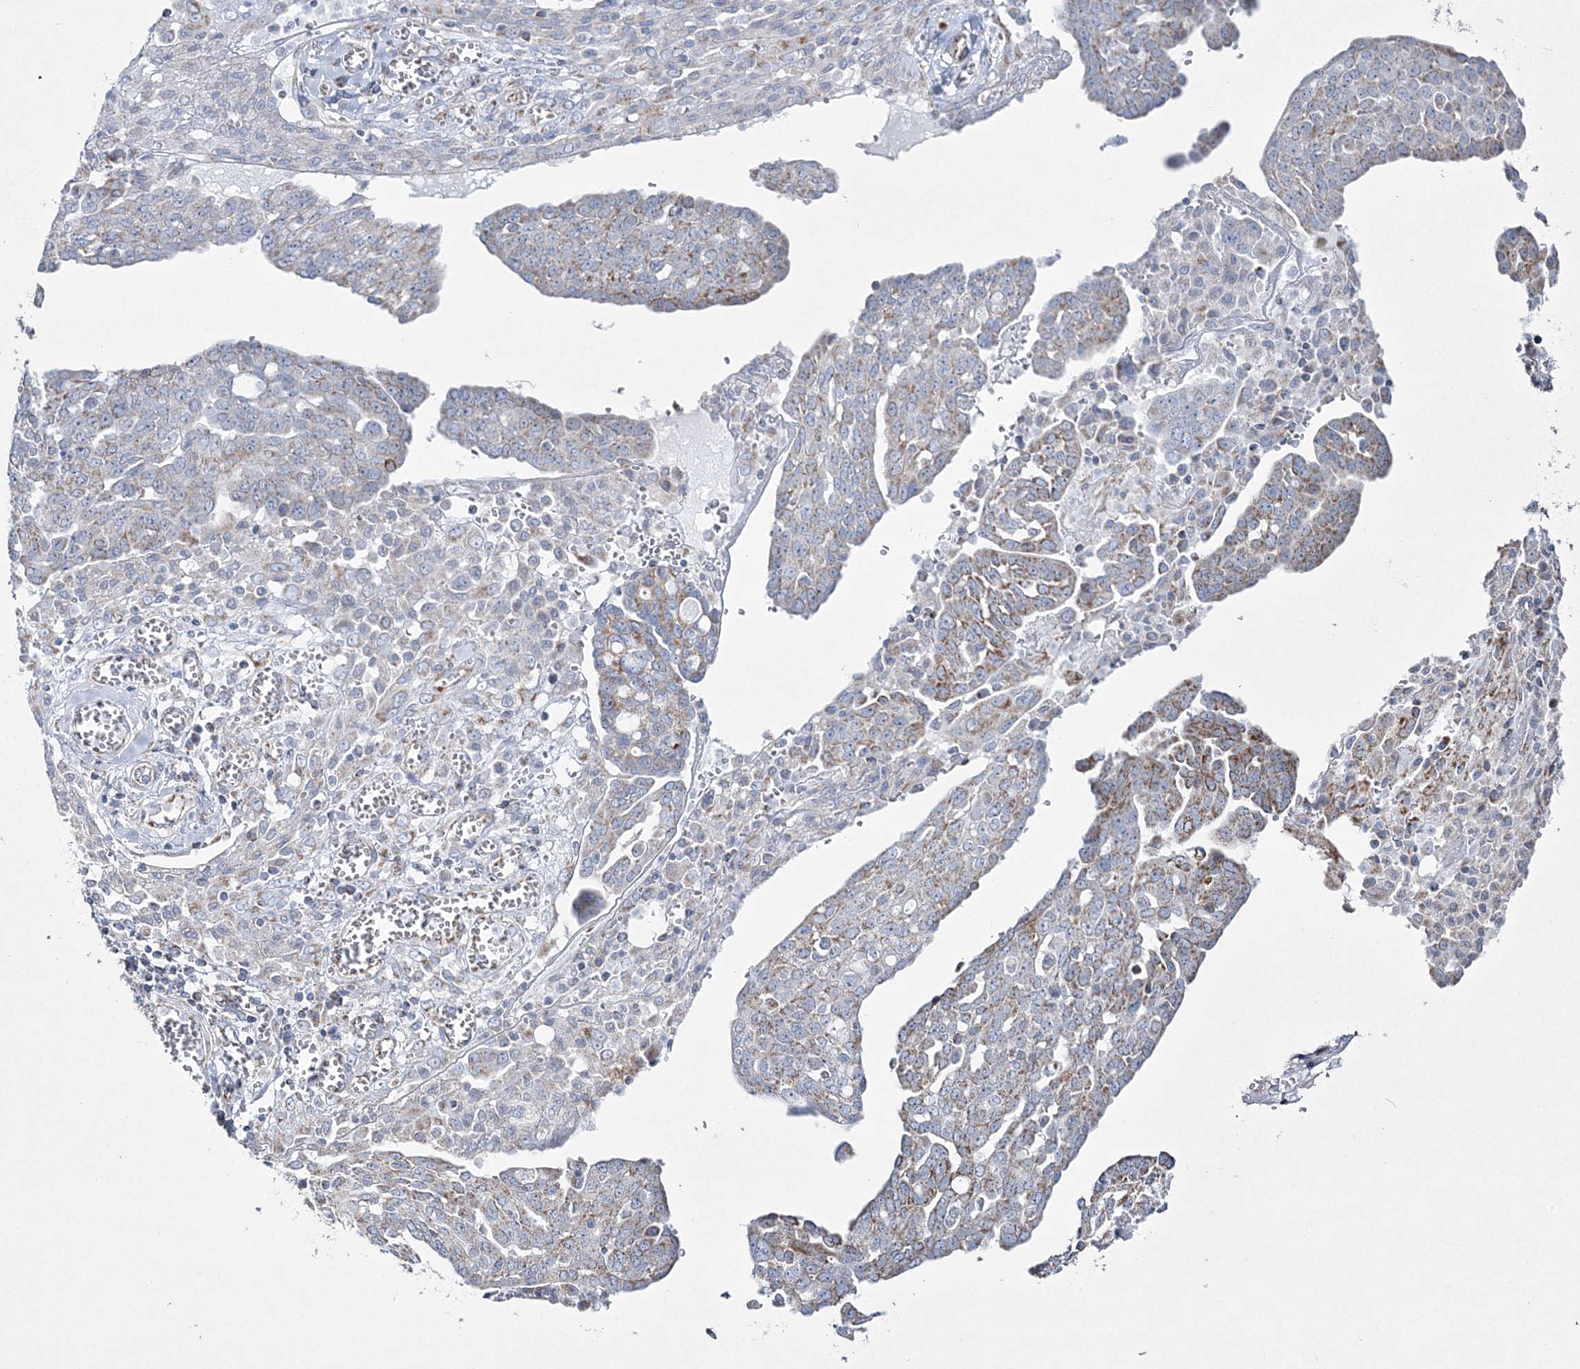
{"staining": {"intensity": "moderate", "quantity": "<25%", "location": "cytoplasmic/membranous"}, "tissue": "ovarian cancer", "cell_type": "Tumor cells", "image_type": "cancer", "snomed": [{"axis": "morphology", "description": "Cystadenocarcinoma, serous, NOS"}, {"axis": "topography", "description": "Soft tissue"}, {"axis": "topography", "description": "Ovary"}], "caption": "The immunohistochemical stain shows moderate cytoplasmic/membranous positivity in tumor cells of ovarian serous cystadenocarcinoma tissue. (DAB (3,3'-diaminobenzidine) IHC, brown staining for protein, blue staining for nuclei).", "gene": "HIBCH", "patient": {"sex": "female", "age": 57}}